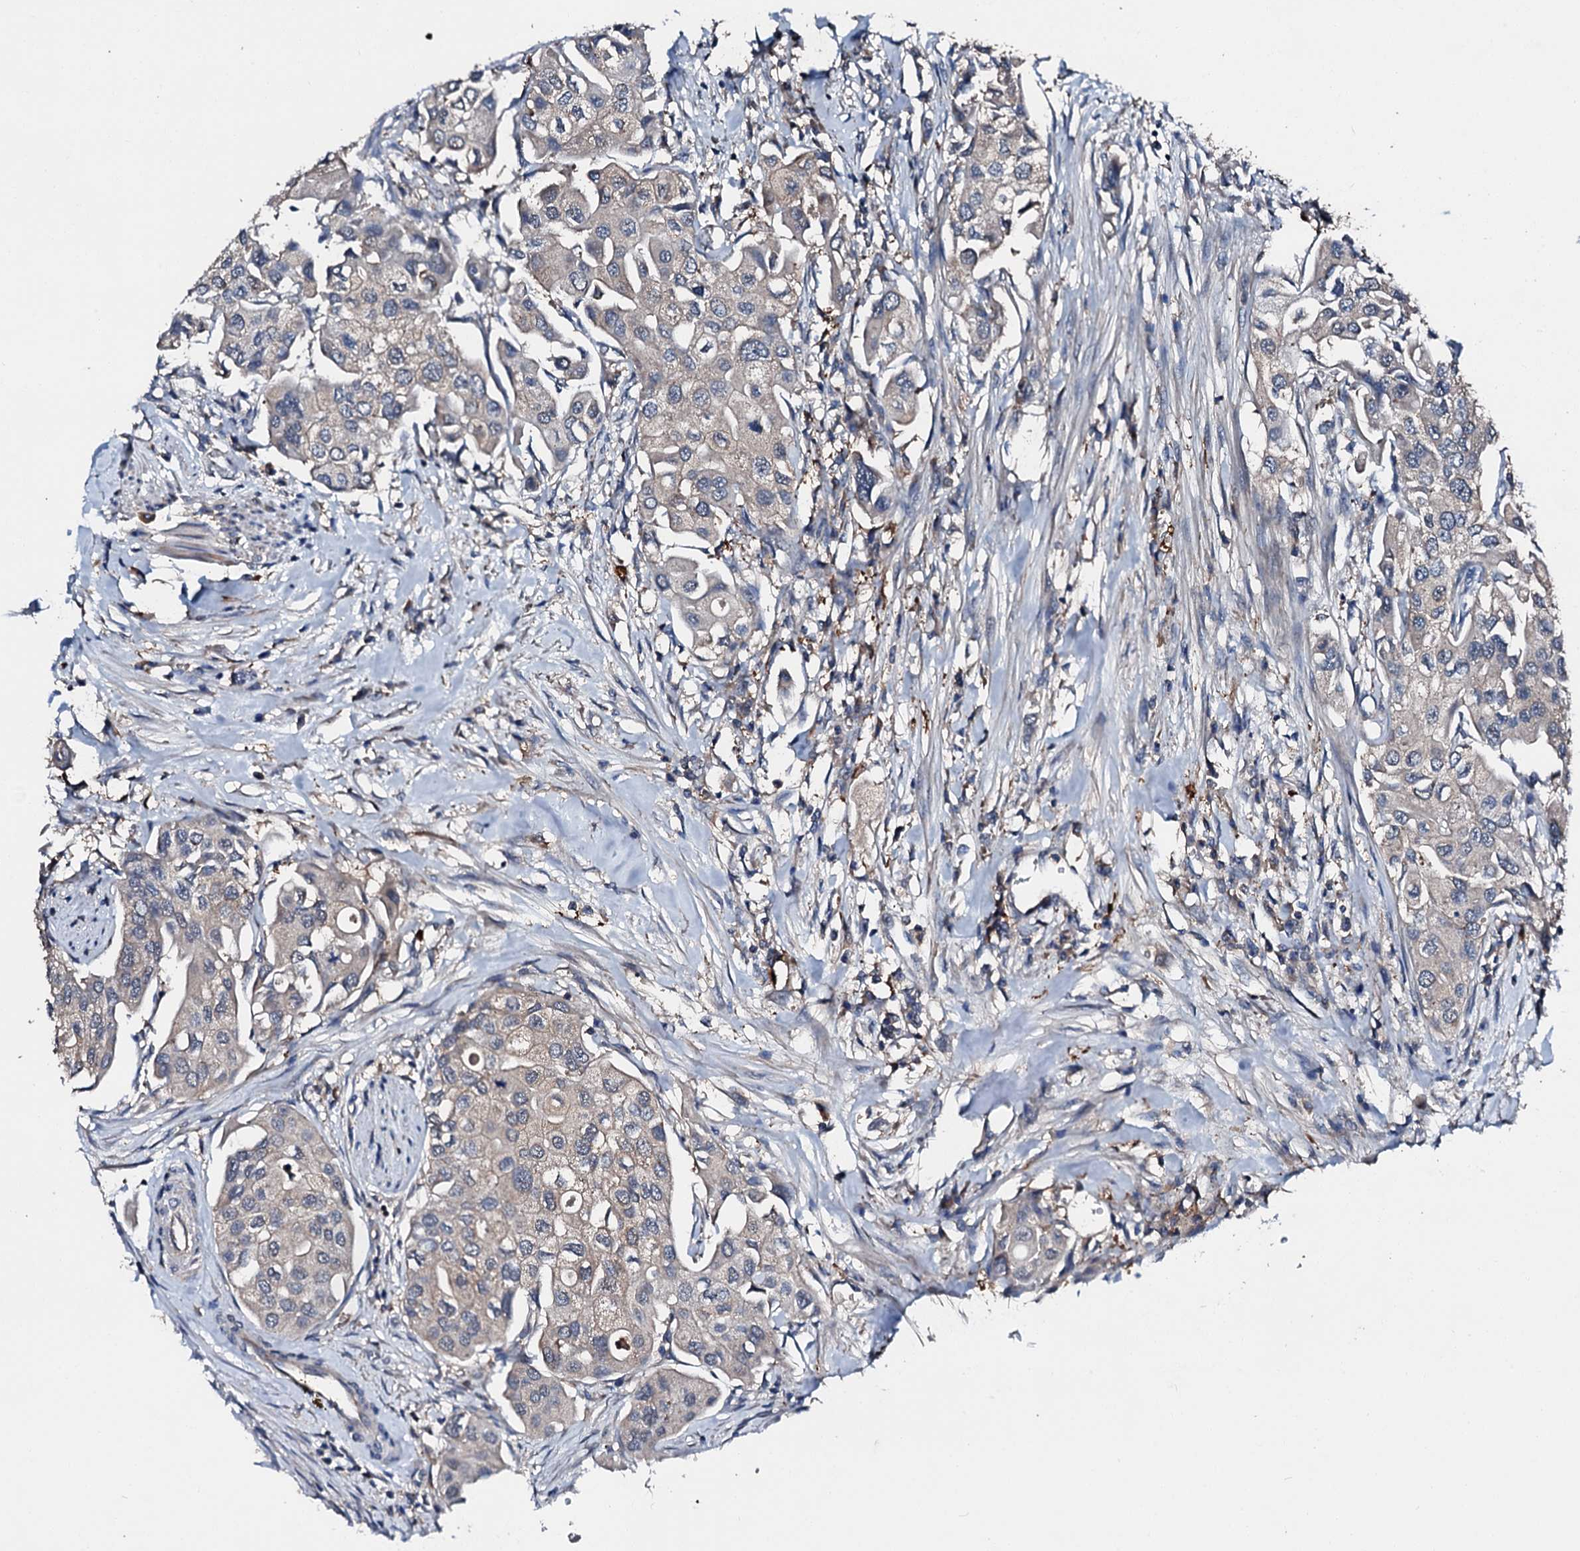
{"staining": {"intensity": "negative", "quantity": "none", "location": "none"}, "tissue": "urothelial cancer", "cell_type": "Tumor cells", "image_type": "cancer", "snomed": [{"axis": "morphology", "description": "Urothelial carcinoma, High grade"}, {"axis": "topography", "description": "Urinary bladder"}], "caption": "Immunohistochemistry (IHC) of urothelial cancer shows no expression in tumor cells. (DAB IHC with hematoxylin counter stain).", "gene": "FGD4", "patient": {"sex": "male", "age": 64}}